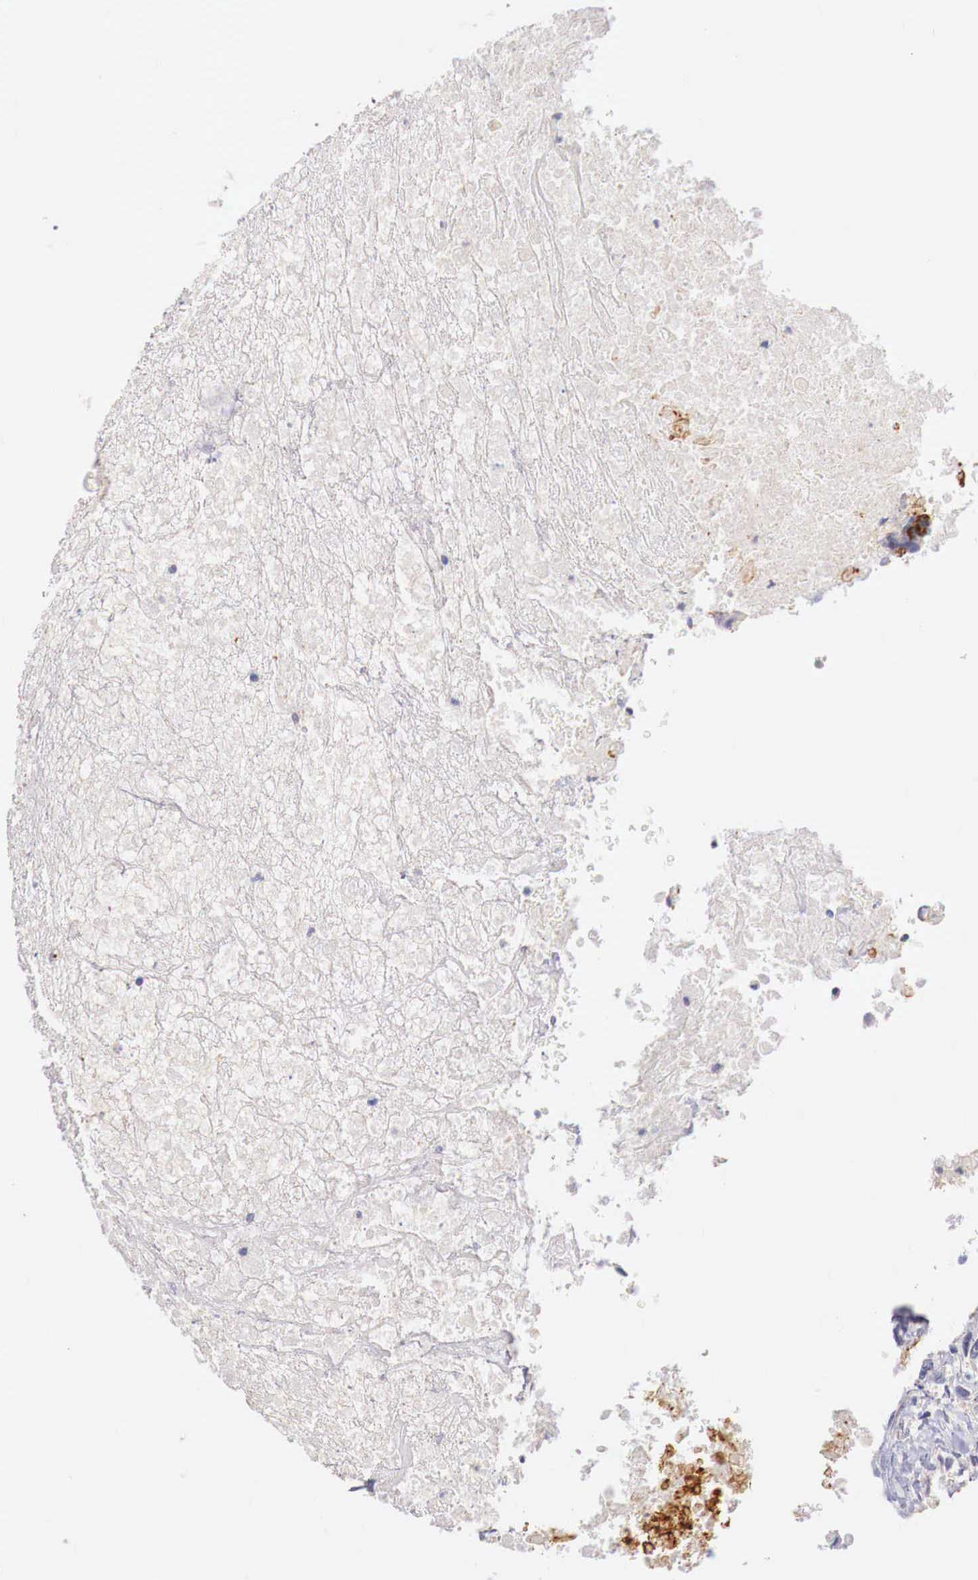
{"staining": {"intensity": "moderate", "quantity": "<25%", "location": "cytoplasmic/membranous"}, "tissue": "breast cancer", "cell_type": "Tumor cells", "image_type": "cancer", "snomed": [{"axis": "morphology", "description": "Neoplasm, malignant, NOS"}, {"axis": "topography", "description": "Breast"}], "caption": "The immunohistochemical stain highlights moderate cytoplasmic/membranous positivity in tumor cells of breast cancer tissue. The protein of interest is stained brown, and the nuclei are stained in blue (DAB IHC with brightfield microscopy, high magnification).", "gene": "ITIH6", "patient": {"sex": "female", "age": 50}}